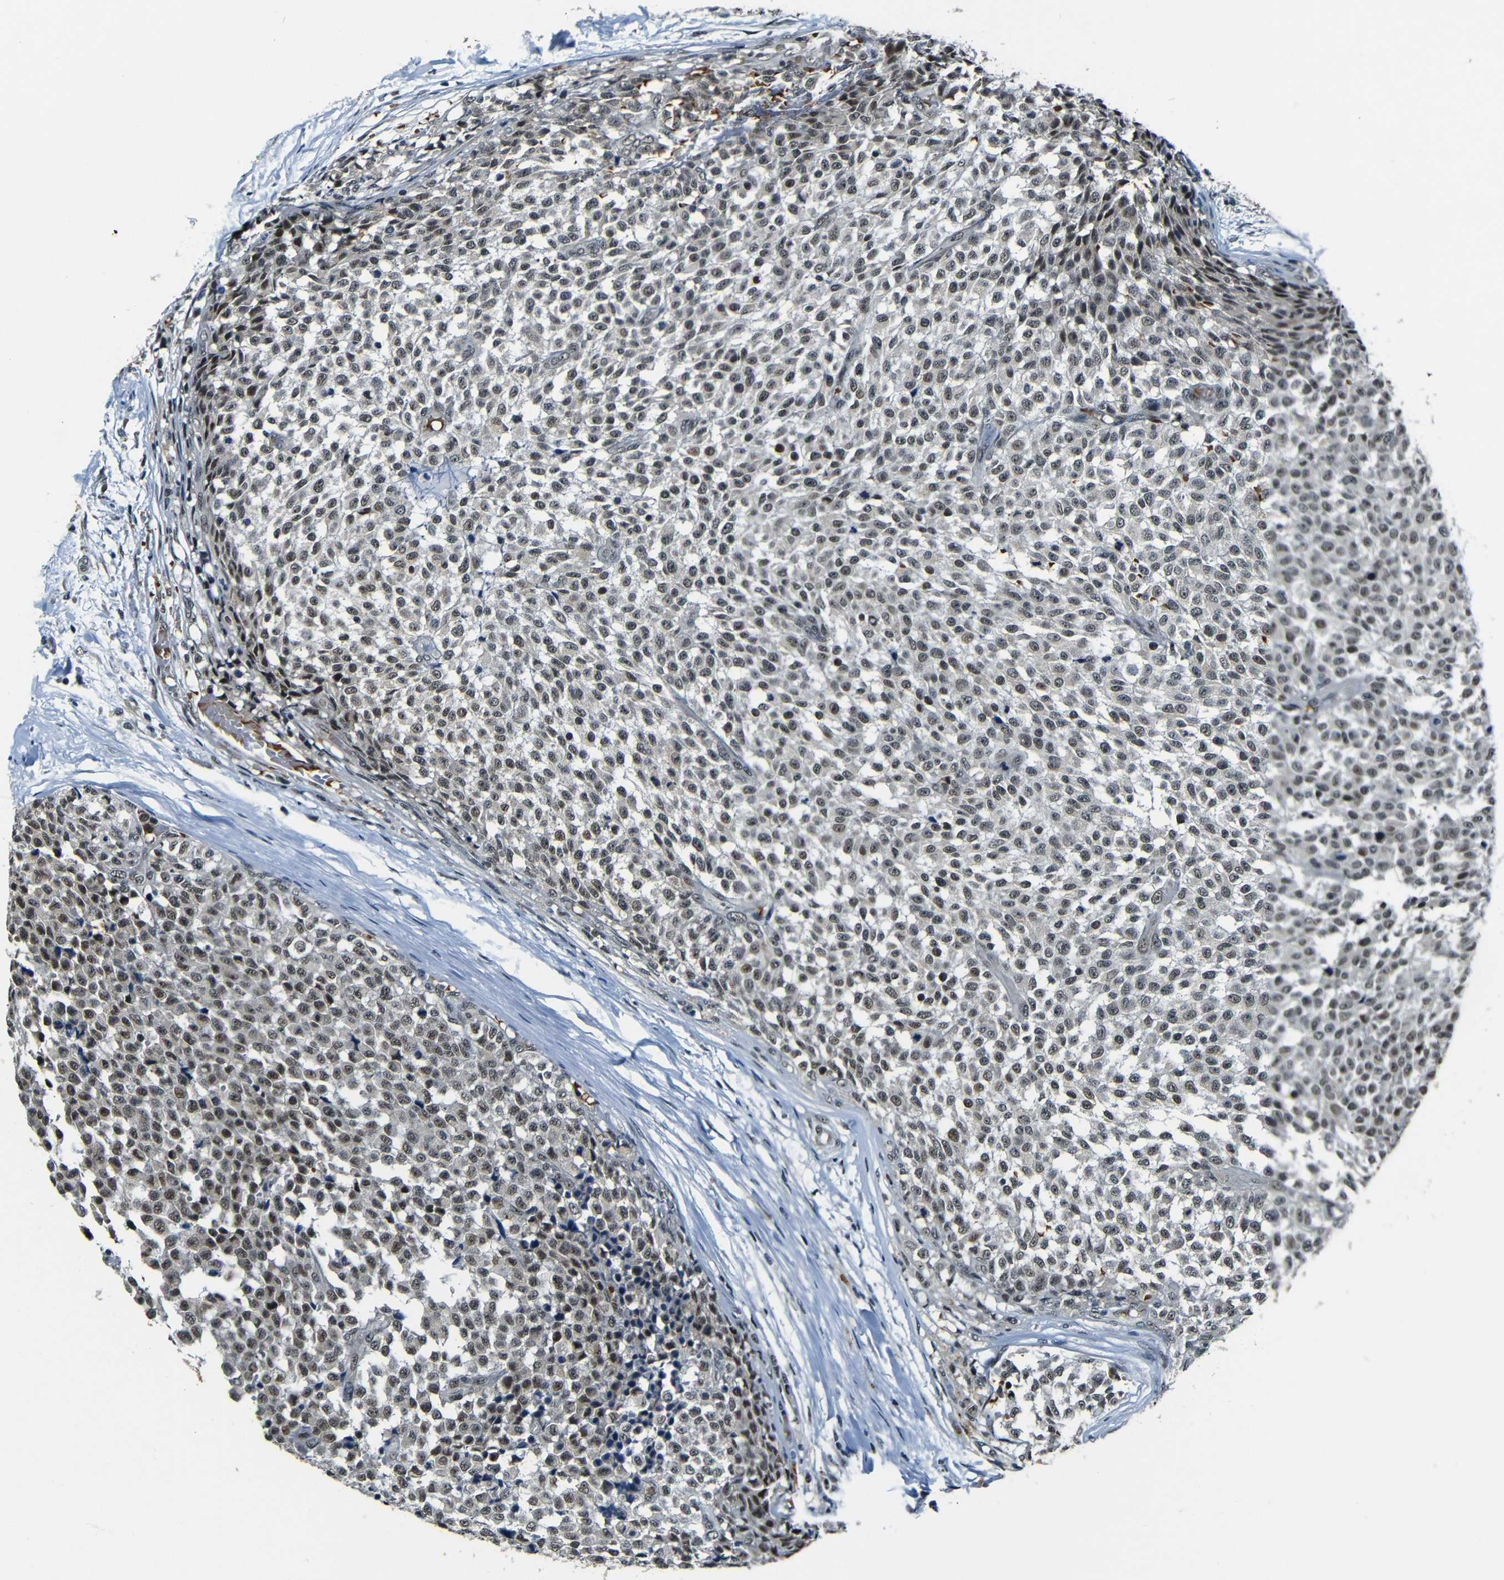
{"staining": {"intensity": "moderate", "quantity": ">75%", "location": "nuclear"}, "tissue": "testis cancer", "cell_type": "Tumor cells", "image_type": "cancer", "snomed": [{"axis": "morphology", "description": "Seminoma, NOS"}, {"axis": "topography", "description": "Testis"}], "caption": "IHC (DAB (3,3'-diaminobenzidine)) staining of testis cancer reveals moderate nuclear protein positivity in approximately >75% of tumor cells. (DAB IHC, brown staining for protein, blue staining for nuclei).", "gene": "FOXD4", "patient": {"sex": "male", "age": 59}}